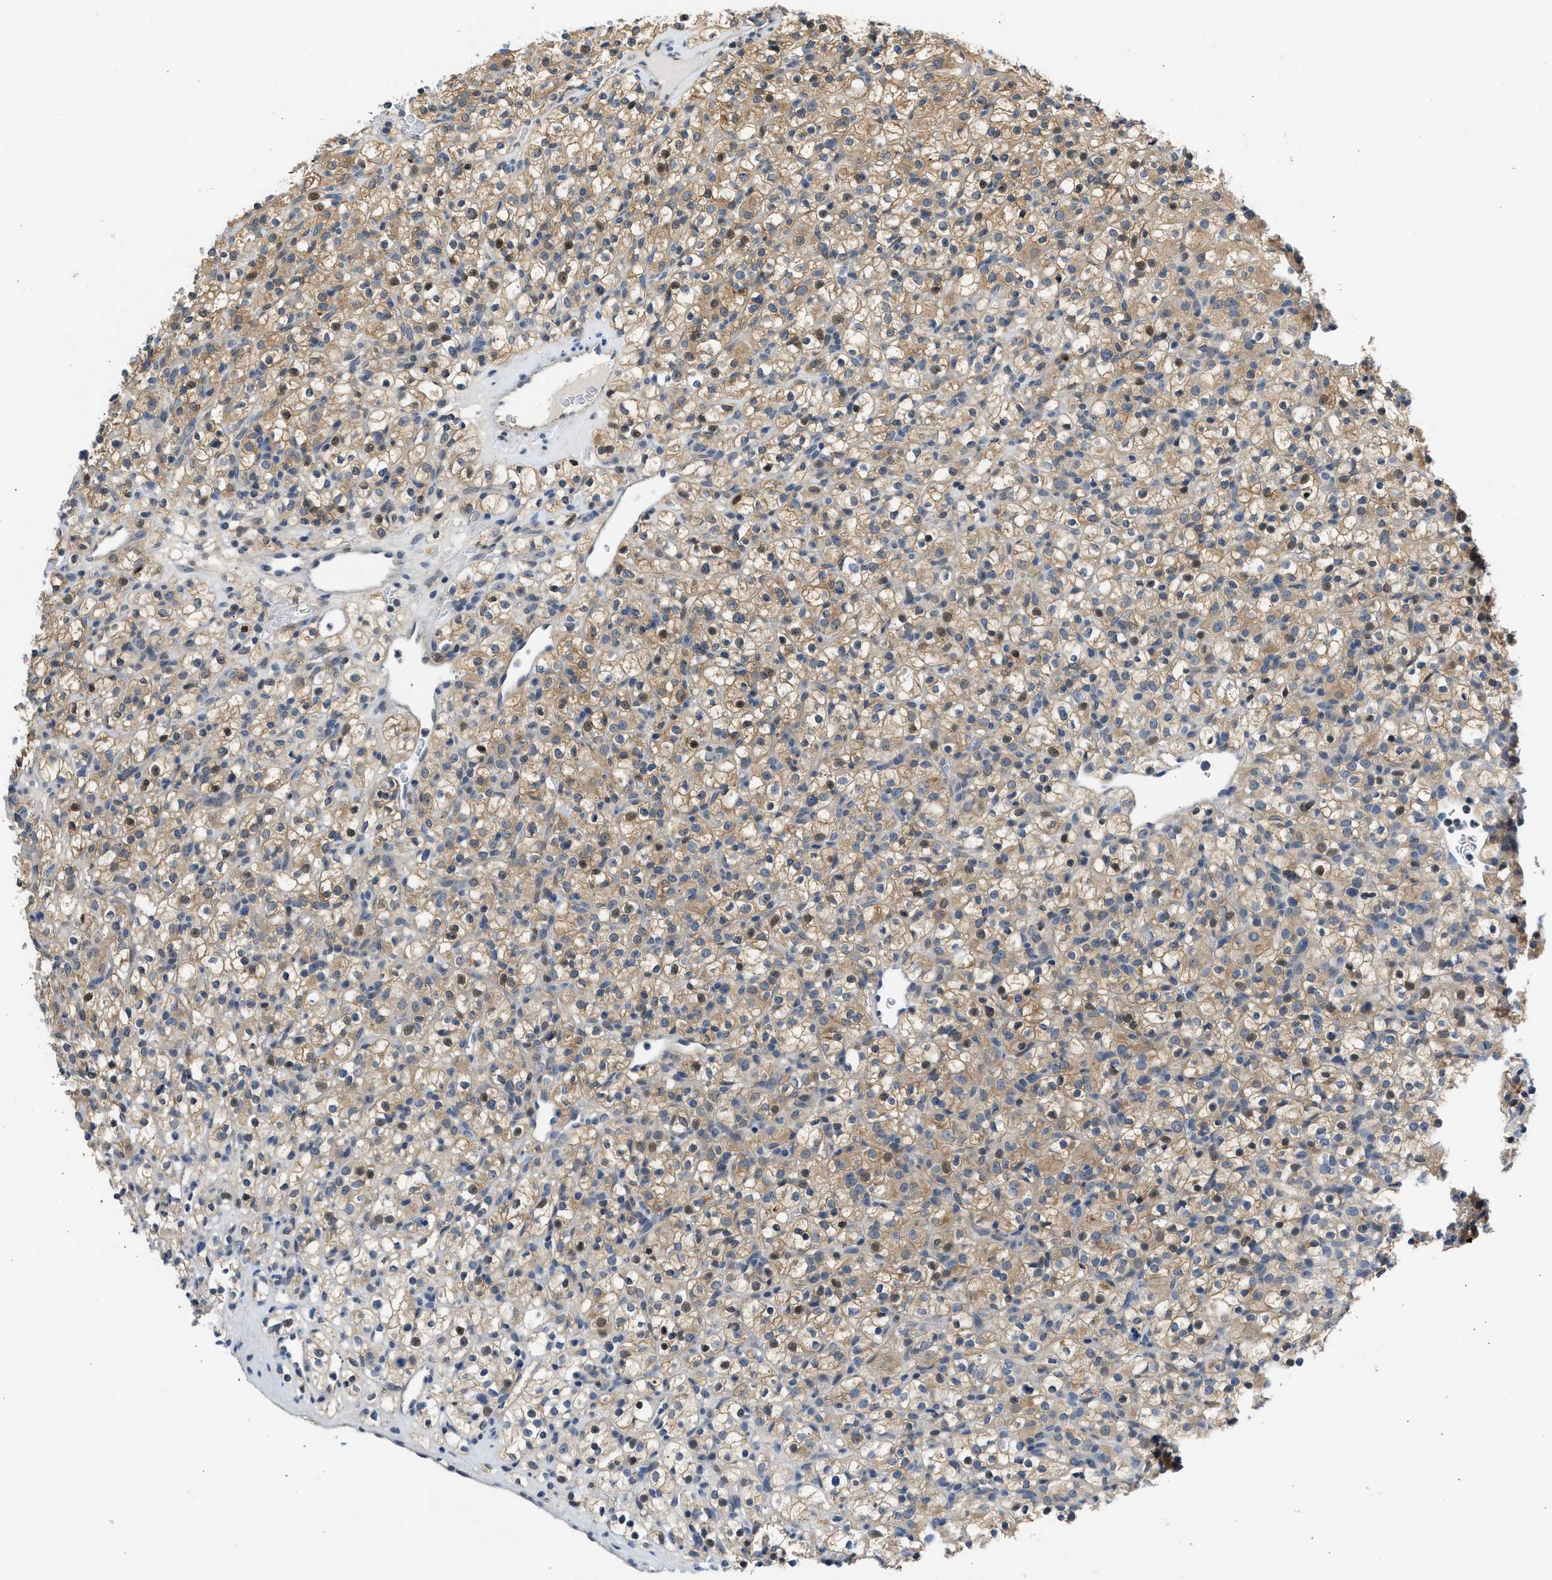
{"staining": {"intensity": "moderate", "quantity": ">75%", "location": "cytoplasmic/membranous"}, "tissue": "renal cancer", "cell_type": "Tumor cells", "image_type": "cancer", "snomed": [{"axis": "morphology", "description": "Normal tissue, NOS"}, {"axis": "morphology", "description": "Adenocarcinoma, NOS"}, {"axis": "topography", "description": "Kidney"}], "caption": "Renal adenocarcinoma was stained to show a protein in brown. There is medium levels of moderate cytoplasmic/membranous staining in approximately >75% of tumor cells. Using DAB (3,3'-diaminobenzidine) (brown) and hematoxylin (blue) stains, captured at high magnification using brightfield microscopy.", "gene": "OLIG3", "patient": {"sex": "female", "age": 72}}